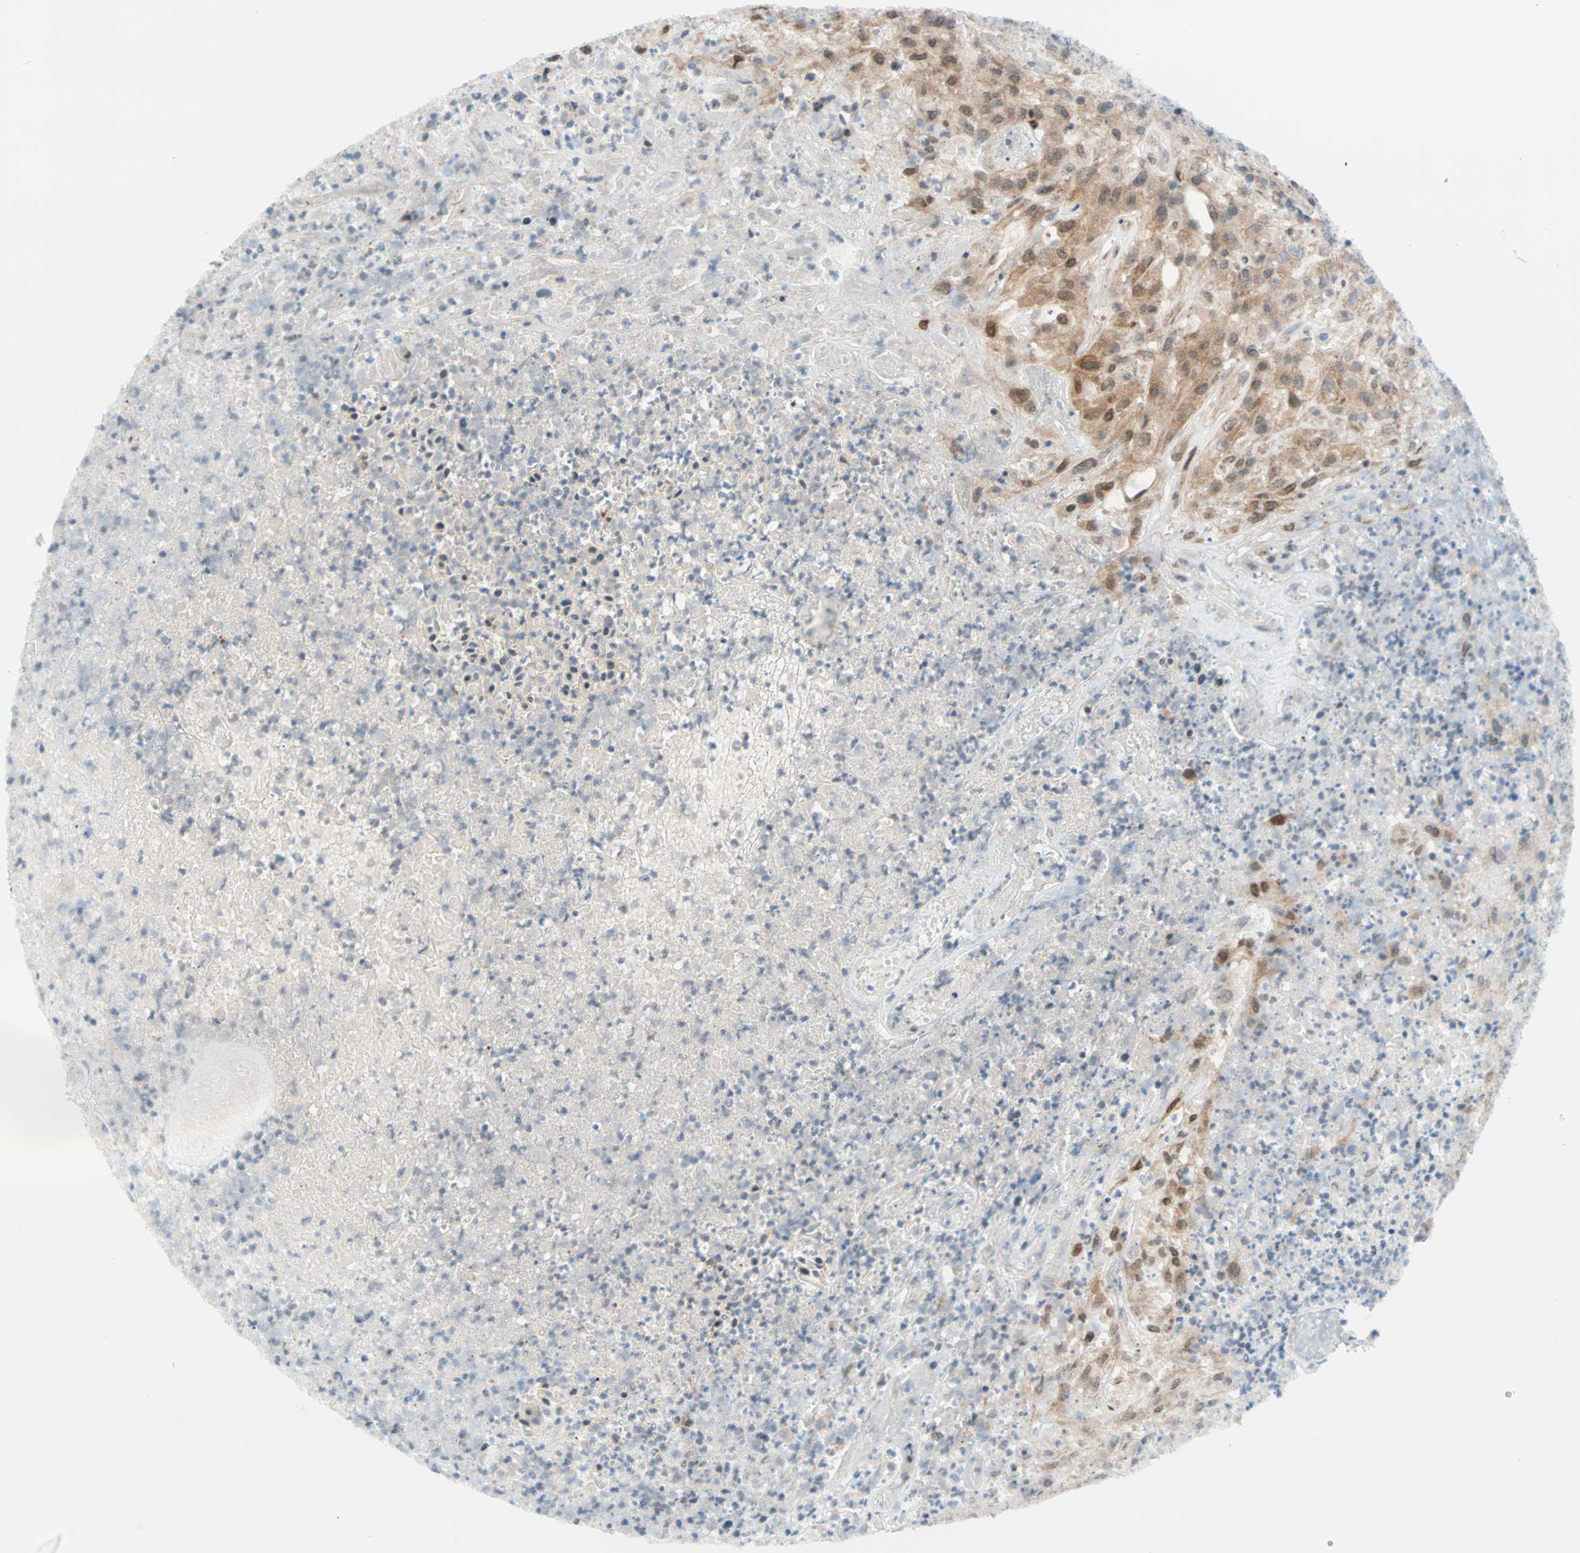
{"staining": {"intensity": "moderate", "quantity": ">75%", "location": "cytoplasmic/membranous"}, "tissue": "urothelial cancer", "cell_type": "Tumor cells", "image_type": "cancer", "snomed": [{"axis": "morphology", "description": "Urothelial carcinoma, High grade"}, {"axis": "topography", "description": "Urinary bladder"}], "caption": "Immunohistochemistry (IHC) micrograph of human urothelial cancer stained for a protein (brown), which exhibits medium levels of moderate cytoplasmic/membranous positivity in about >75% of tumor cells.", "gene": "HECW1", "patient": {"sex": "male", "age": 66}}